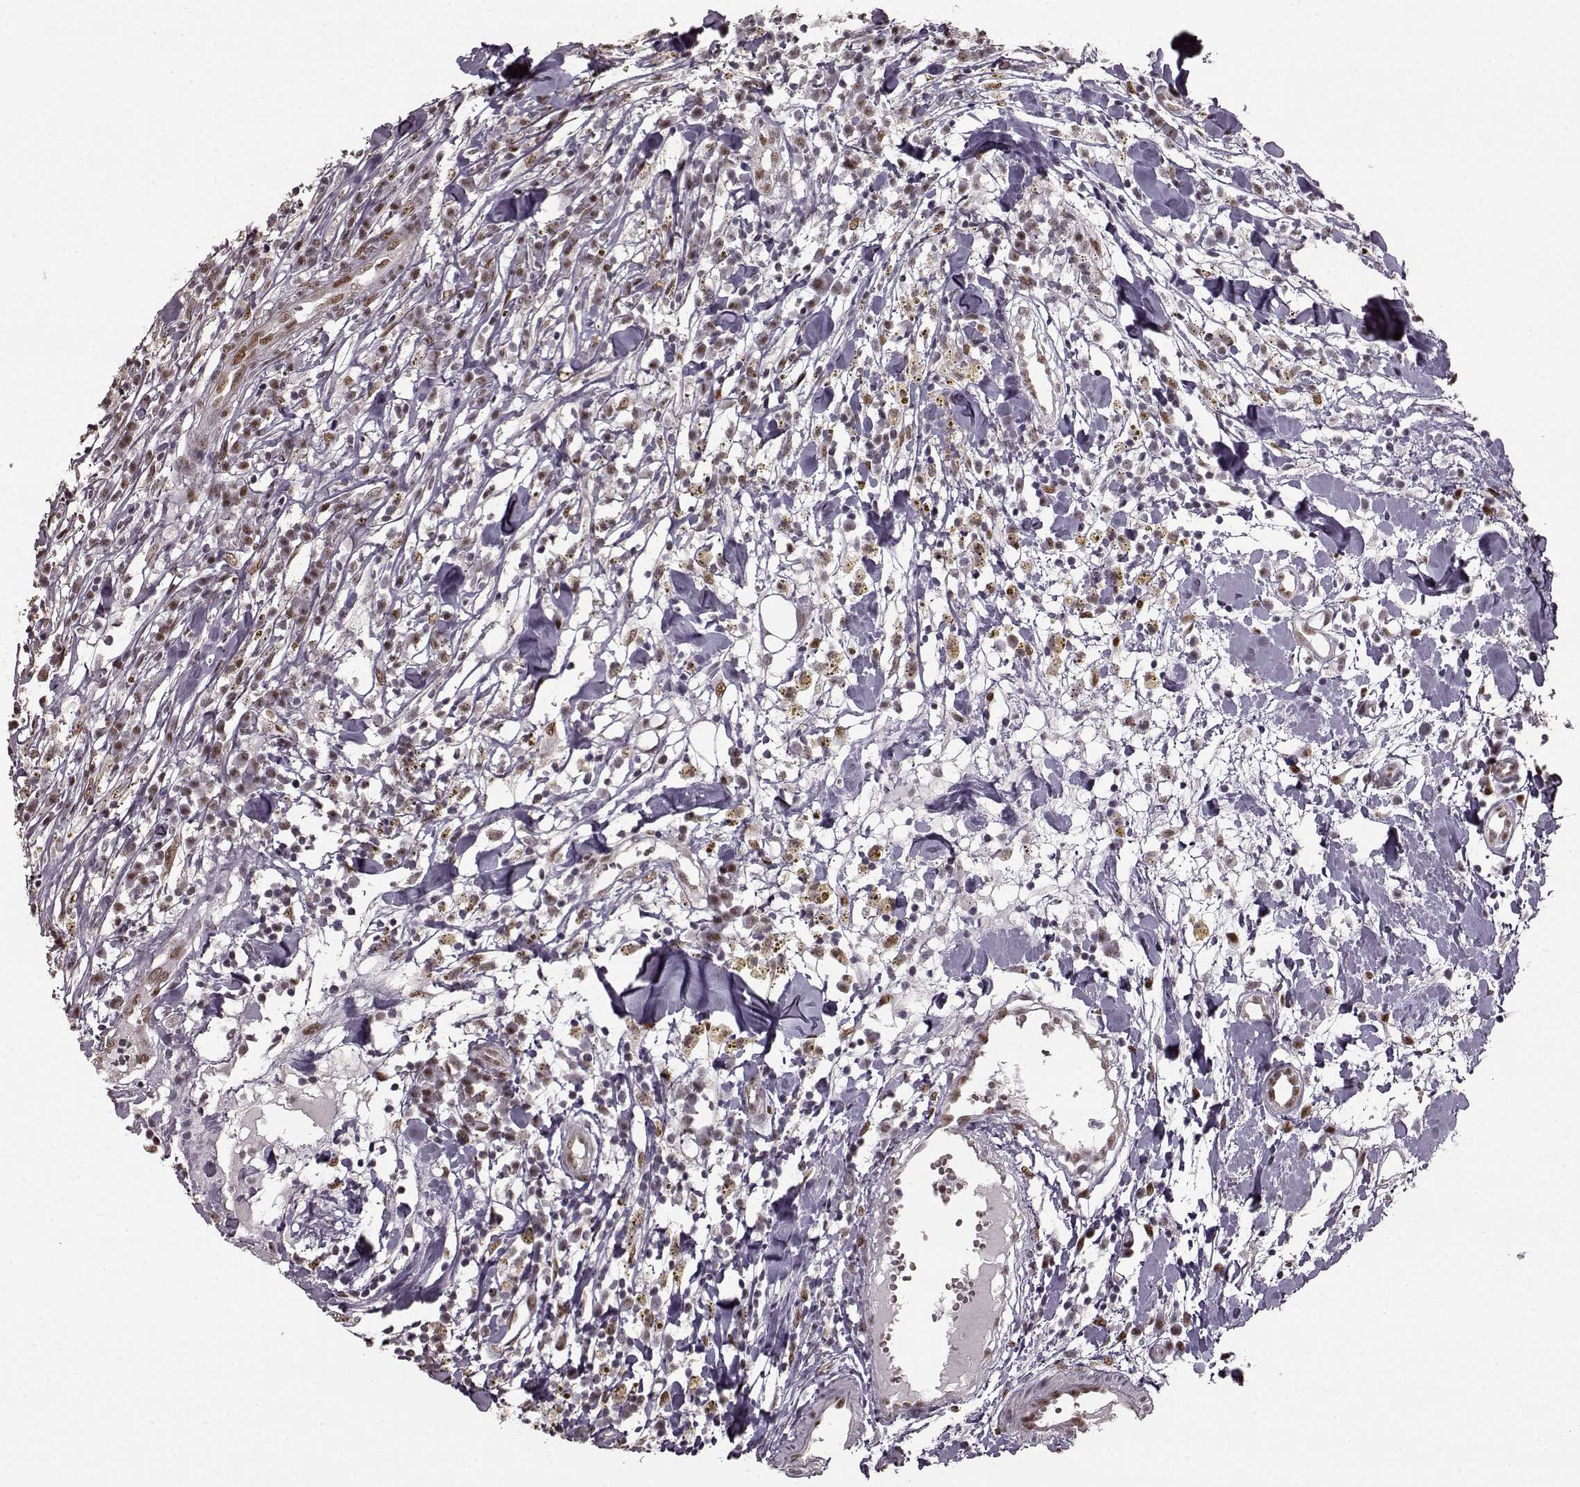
{"staining": {"intensity": "moderate", "quantity": ">75%", "location": "nuclear"}, "tissue": "breast cancer", "cell_type": "Tumor cells", "image_type": "cancer", "snomed": [{"axis": "morphology", "description": "Duct carcinoma"}, {"axis": "topography", "description": "Breast"}], "caption": "An immunohistochemistry (IHC) micrograph of tumor tissue is shown. Protein staining in brown shows moderate nuclear positivity in breast cancer within tumor cells.", "gene": "FTO", "patient": {"sex": "female", "age": 30}}